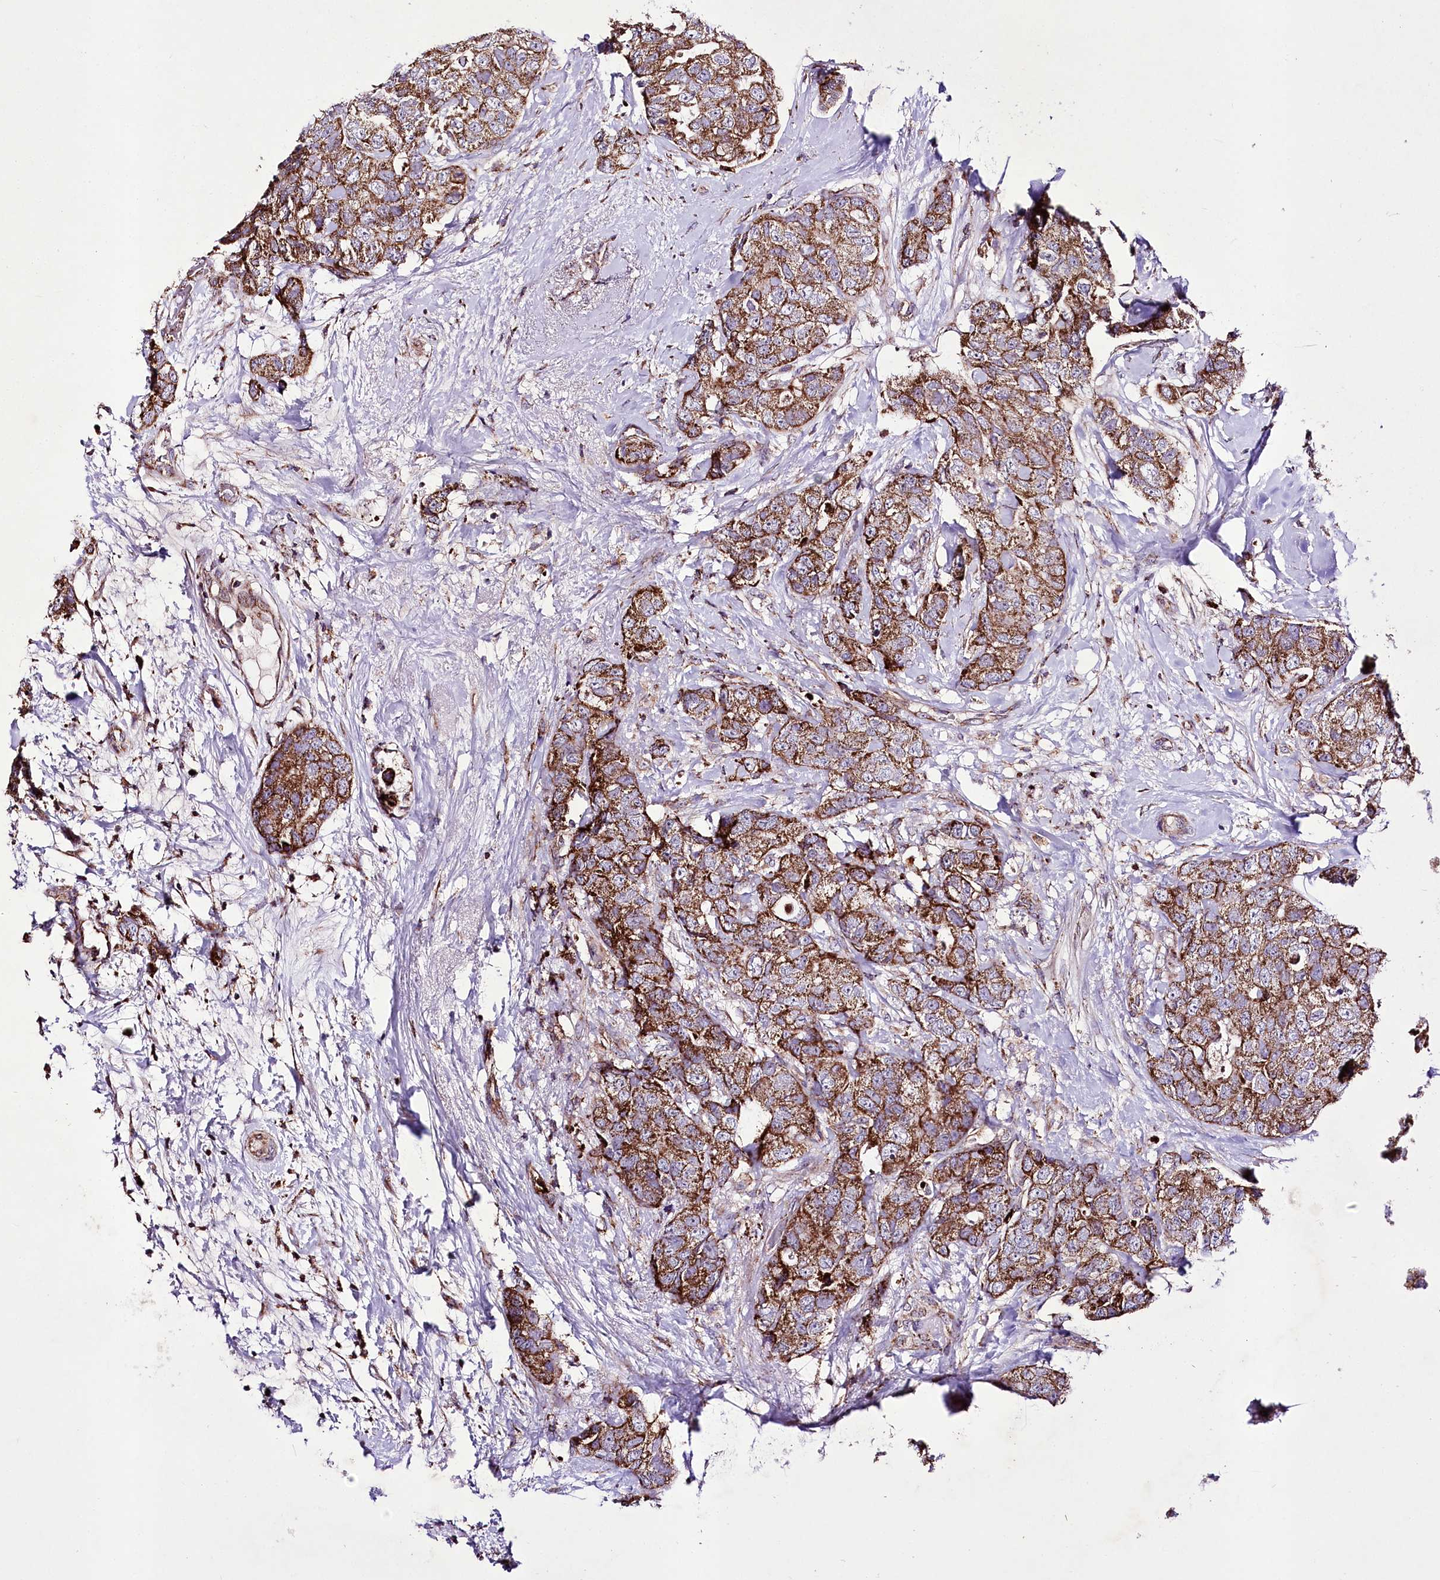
{"staining": {"intensity": "moderate", "quantity": ">75%", "location": "cytoplasmic/membranous"}, "tissue": "breast cancer", "cell_type": "Tumor cells", "image_type": "cancer", "snomed": [{"axis": "morphology", "description": "Duct carcinoma"}, {"axis": "topography", "description": "Breast"}], "caption": "This image demonstrates immunohistochemistry staining of infiltrating ductal carcinoma (breast), with medium moderate cytoplasmic/membranous positivity in approximately >75% of tumor cells.", "gene": "ATE1", "patient": {"sex": "female", "age": 62}}